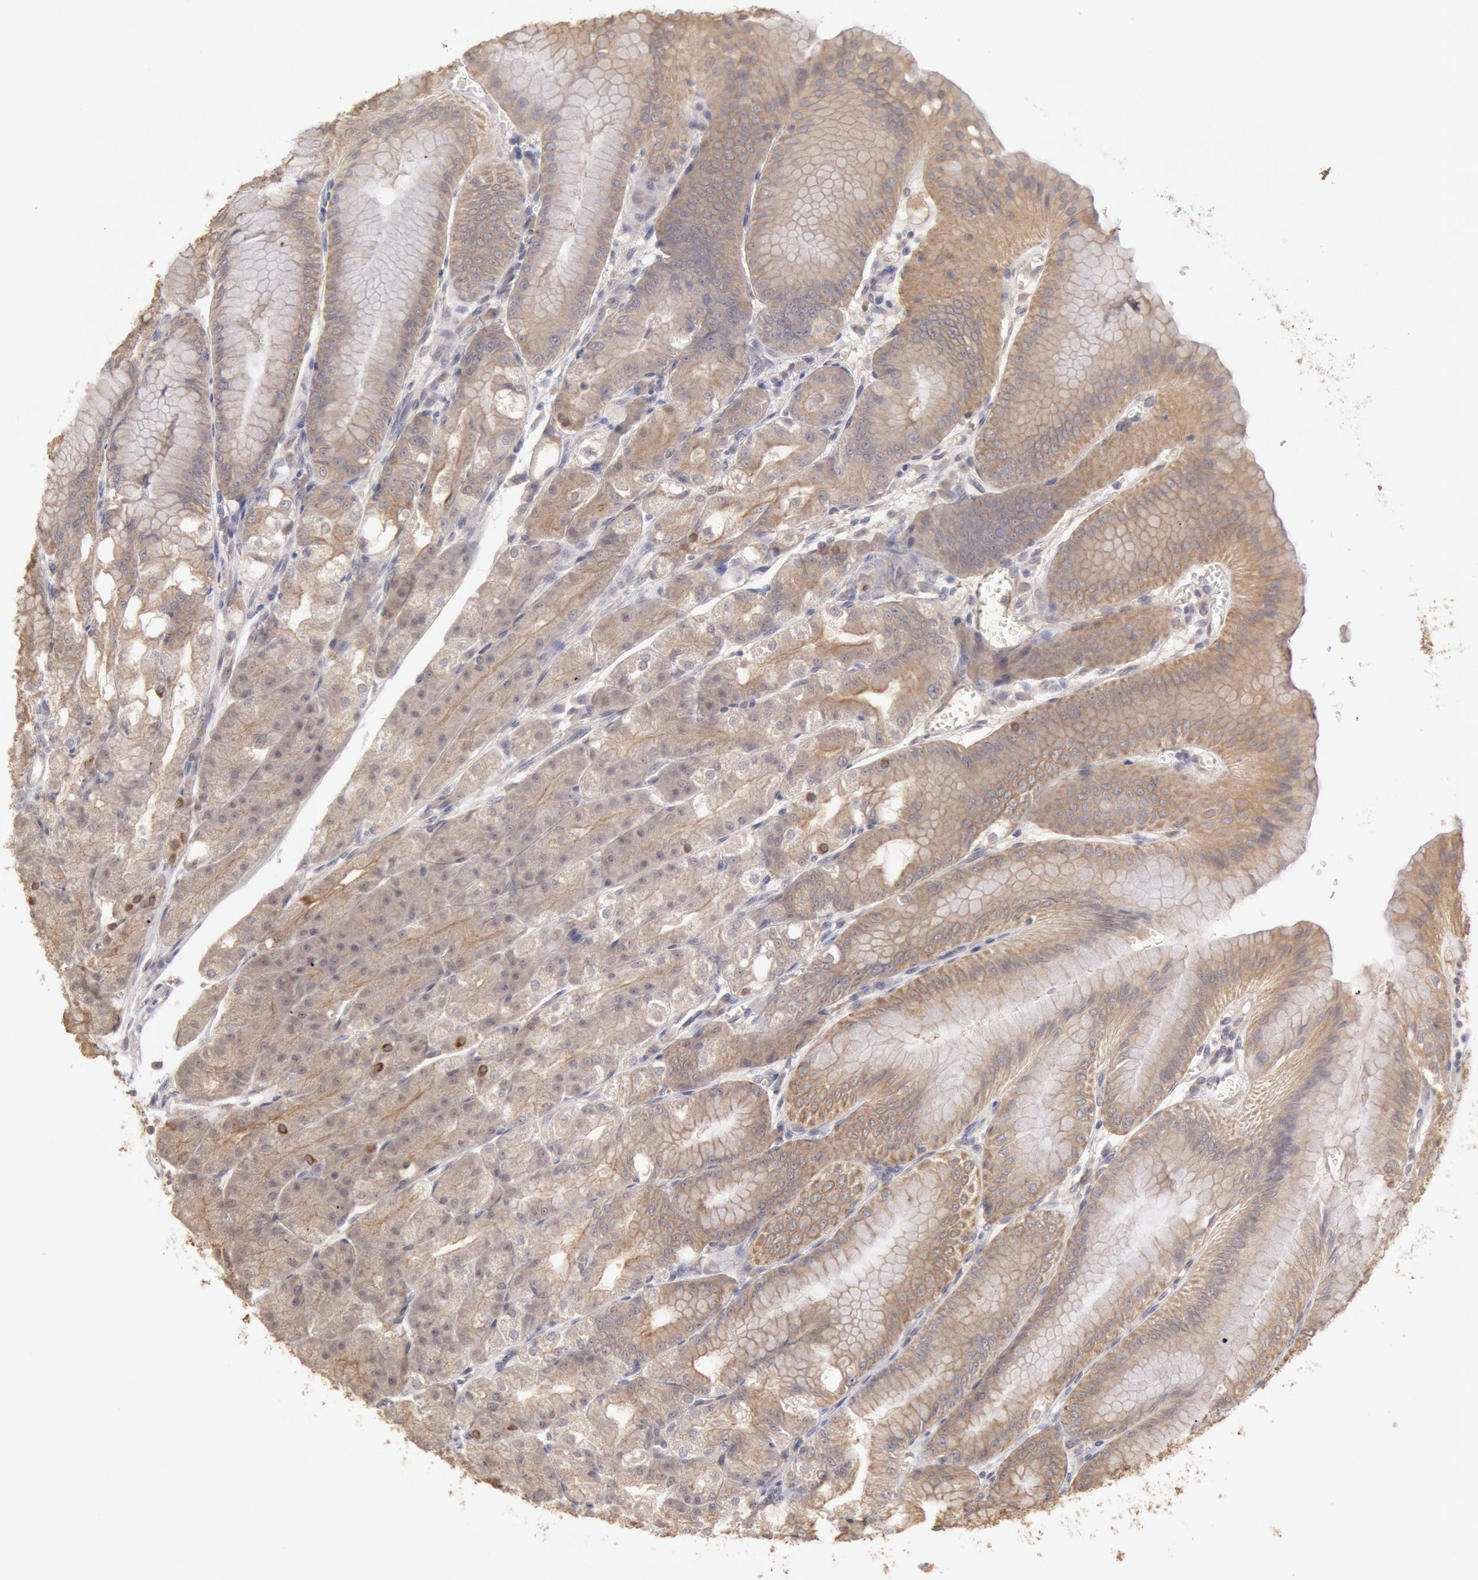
{"staining": {"intensity": "weak", "quantity": ">75%", "location": "cytoplasmic/membranous"}, "tissue": "stomach", "cell_type": "Glandular cells", "image_type": "normal", "snomed": [{"axis": "morphology", "description": "Normal tissue, NOS"}, {"axis": "topography", "description": "Stomach, lower"}], "caption": "A micrograph of human stomach stained for a protein demonstrates weak cytoplasmic/membranous brown staining in glandular cells. The staining was performed using DAB (3,3'-diaminobenzidine) to visualize the protein expression in brown, while the nuclei were stained in blue with hematoxylin (Magnification: 20x).", "gene": "ZFP36L1", "patient": {"sex": "male", "age": 71}}